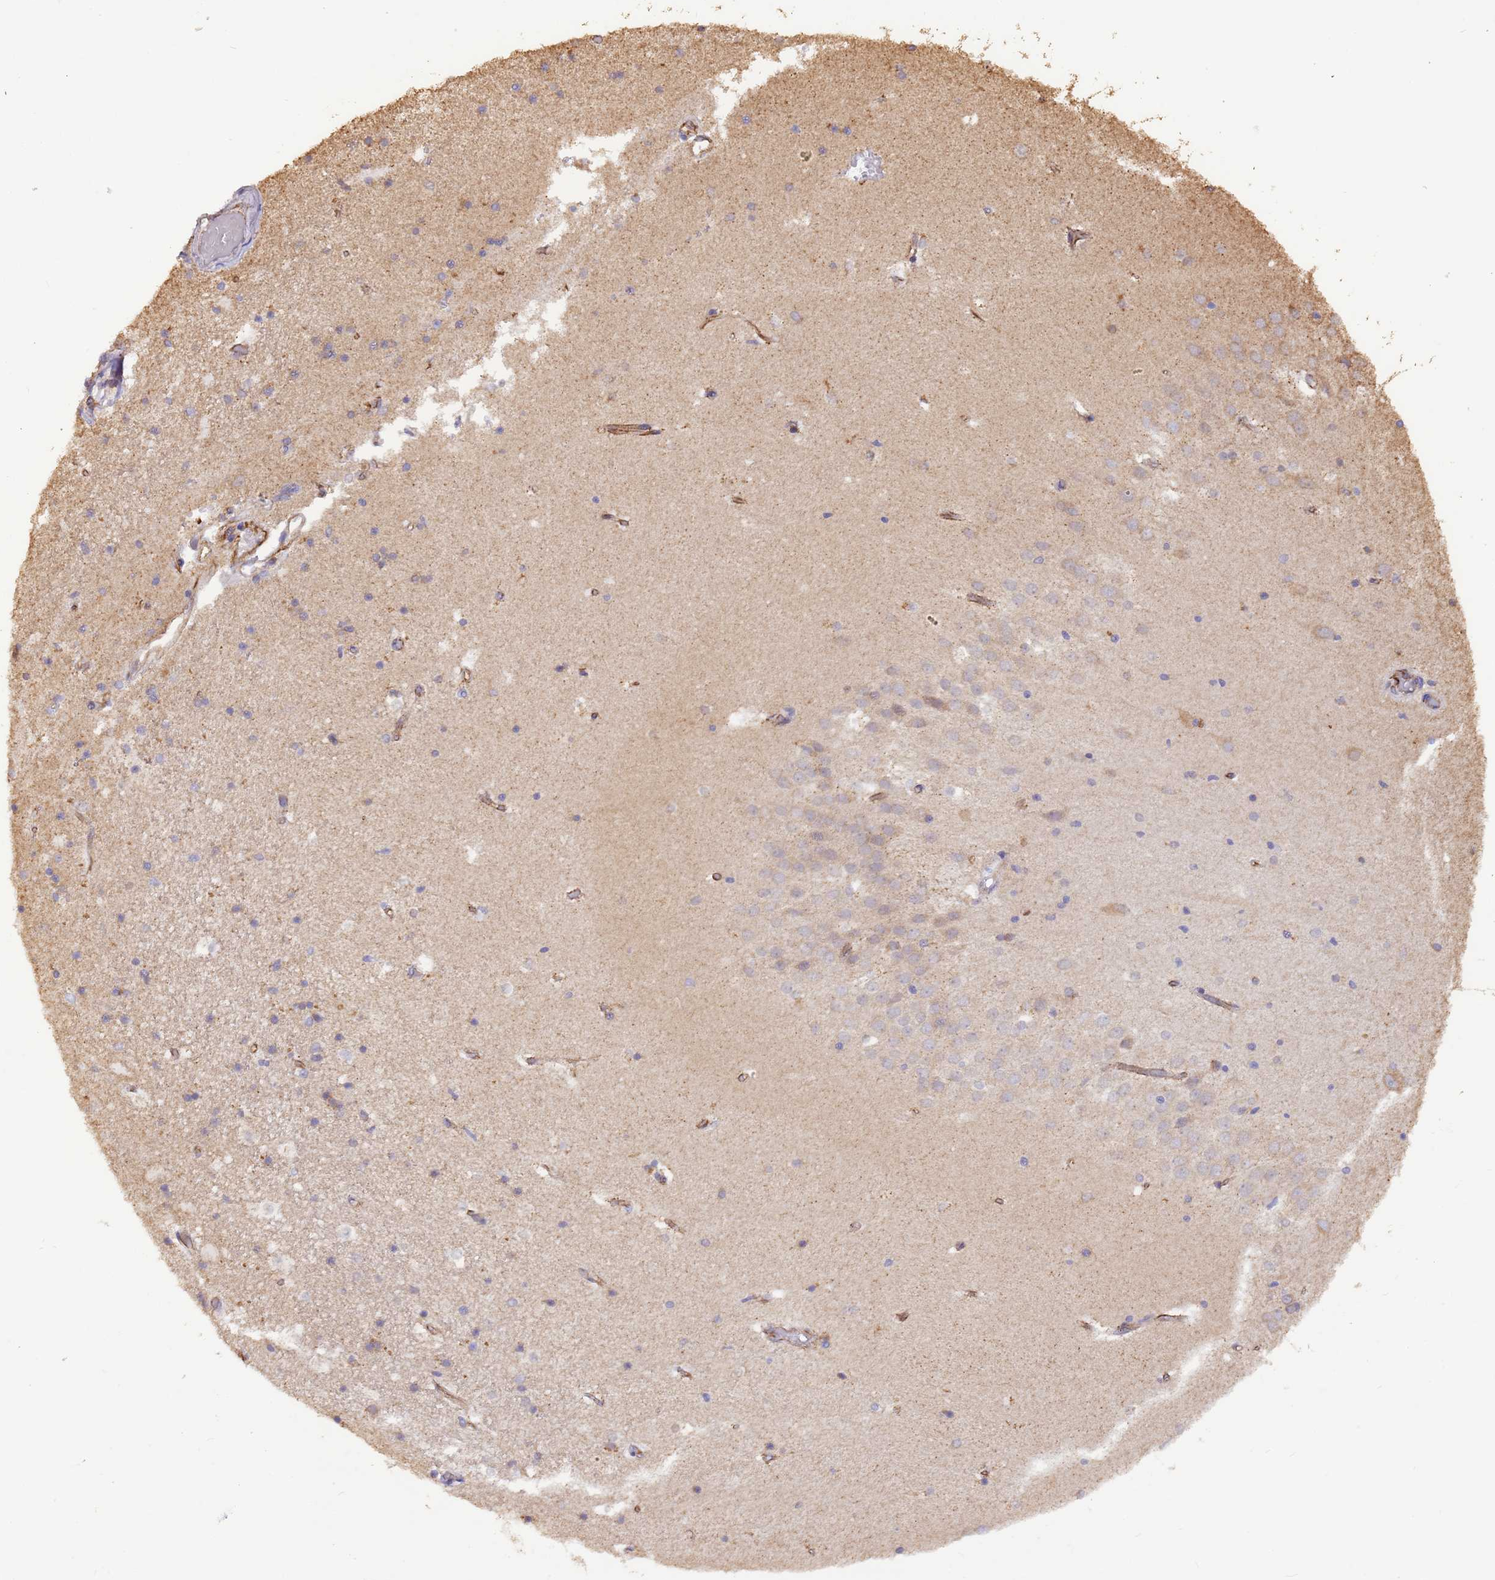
{"staining": {"intensity": "moderate", "quantity": "<25%", "location": "cytoplasmic/membranous"}, "tissue": "hippocampus", "cell_type": "Glial cells", "image_type": "normal", "snomed": [{"axis": "morphology", "description": "Normal tissue, NOS"}, {"axis": "topography", "description": "Hippocampus"}], "caption": "Protein staining exhibits moderate cytoplasmic/membranous staining in approximately <25% of glial cells in normal hippocampus. Immunohistochemistry (ihc) stains the protein of interest in brown and the nuclei are stained blue.", "gene": "DOCK9", "patient": {"sex": "female", "age": 52}}